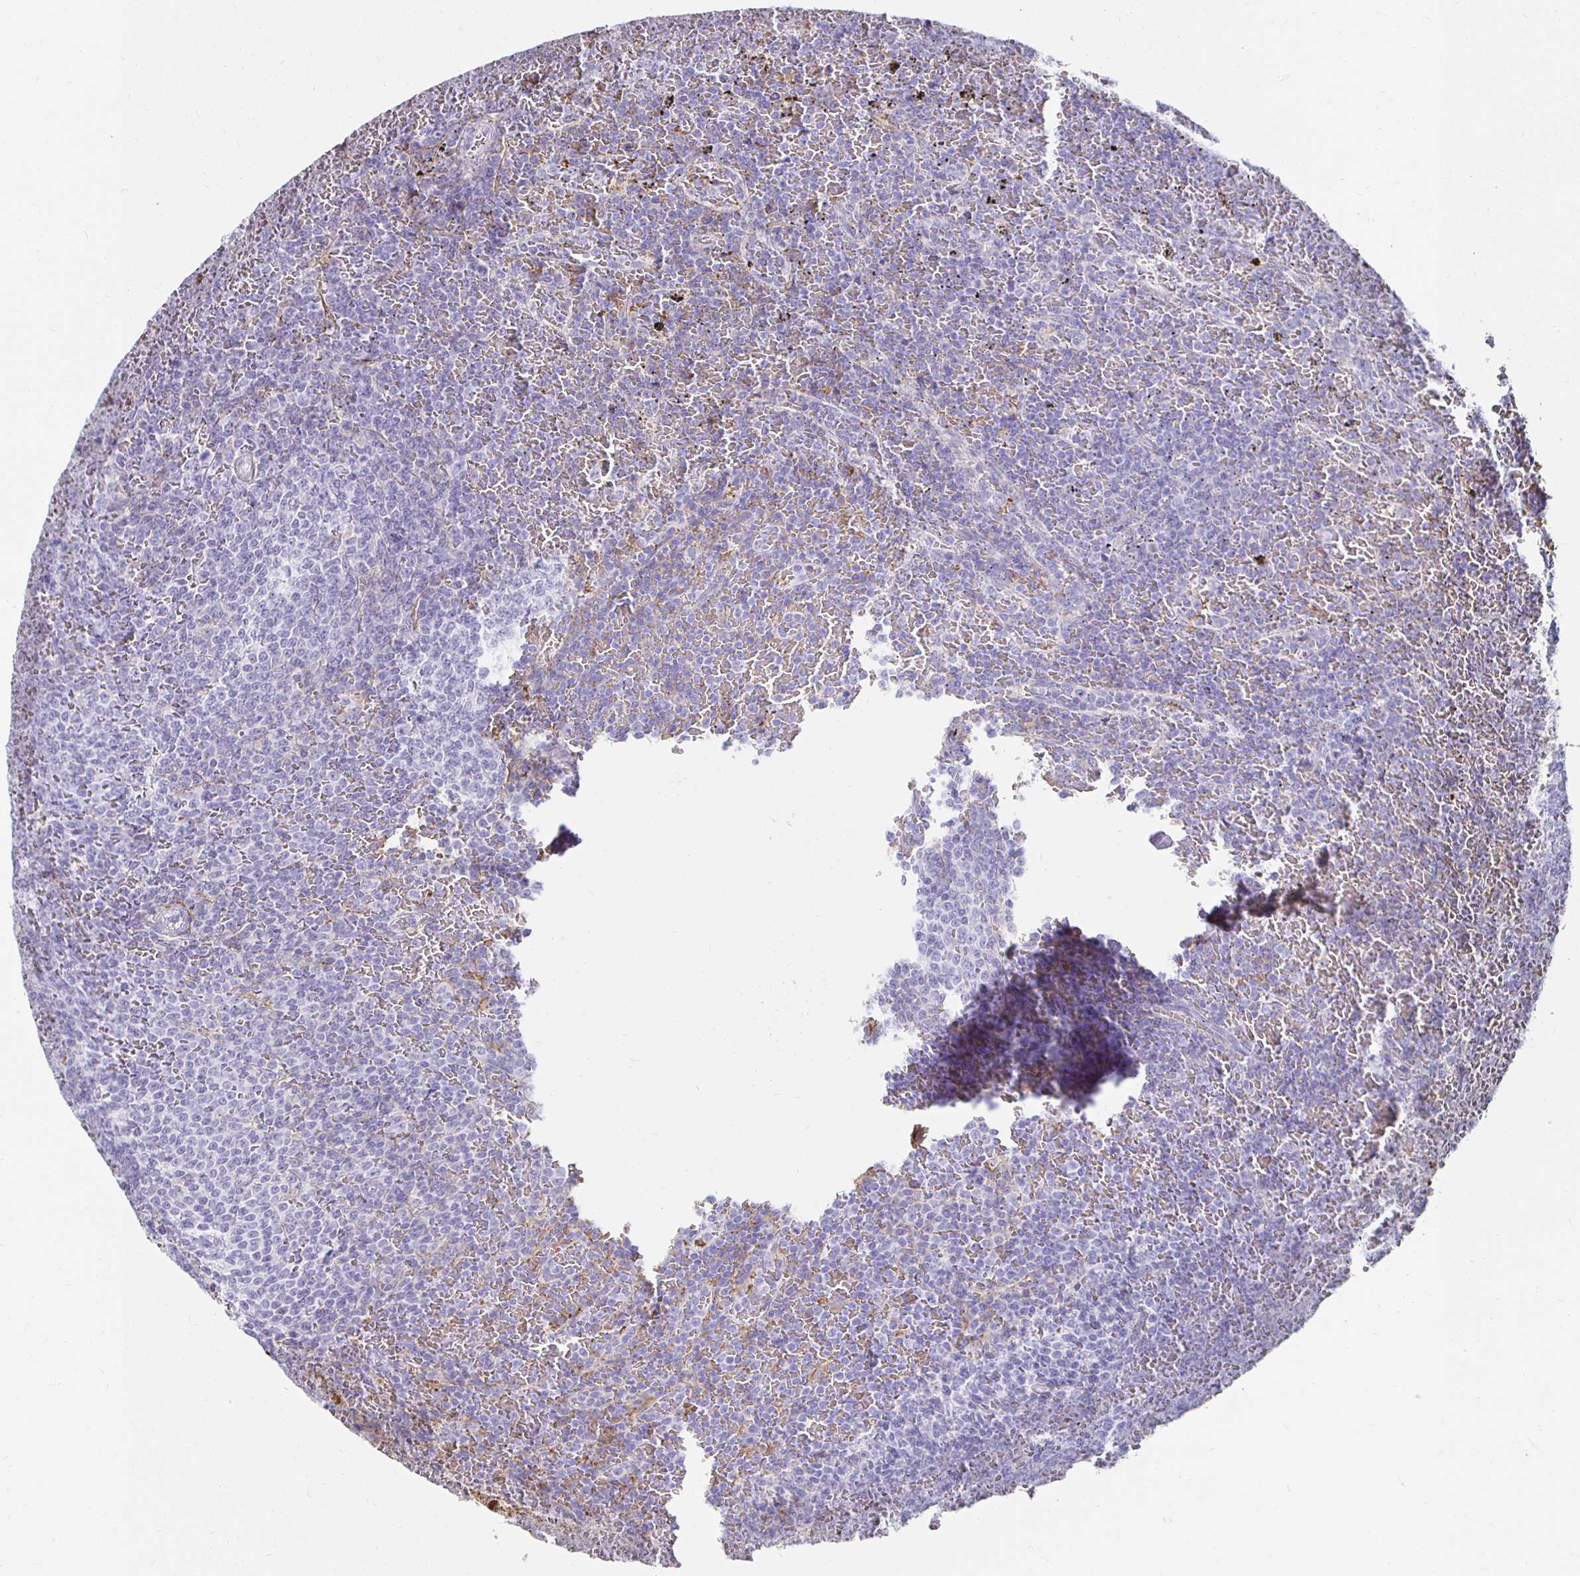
{"staining": {"intensity": "negative", "quantity": "none", "location": "none"}, "tissue": "lymphoma", "cell_type": "Tumor cells", "image_type": "cancer", "snomed": [{"axis": "morphology", "description": "Malignant lymphoma, non-Hodgkin's type, Low grade"}, {"axis": "topography", "description": "Spleen"}], "caption": "This is an immunohistochemistry (IHC) histopathology image of lymphoma. There is no positivity in tumor cells.", "gene": "TAS1R3", "patient": {"sex": "female", "age": 77}}